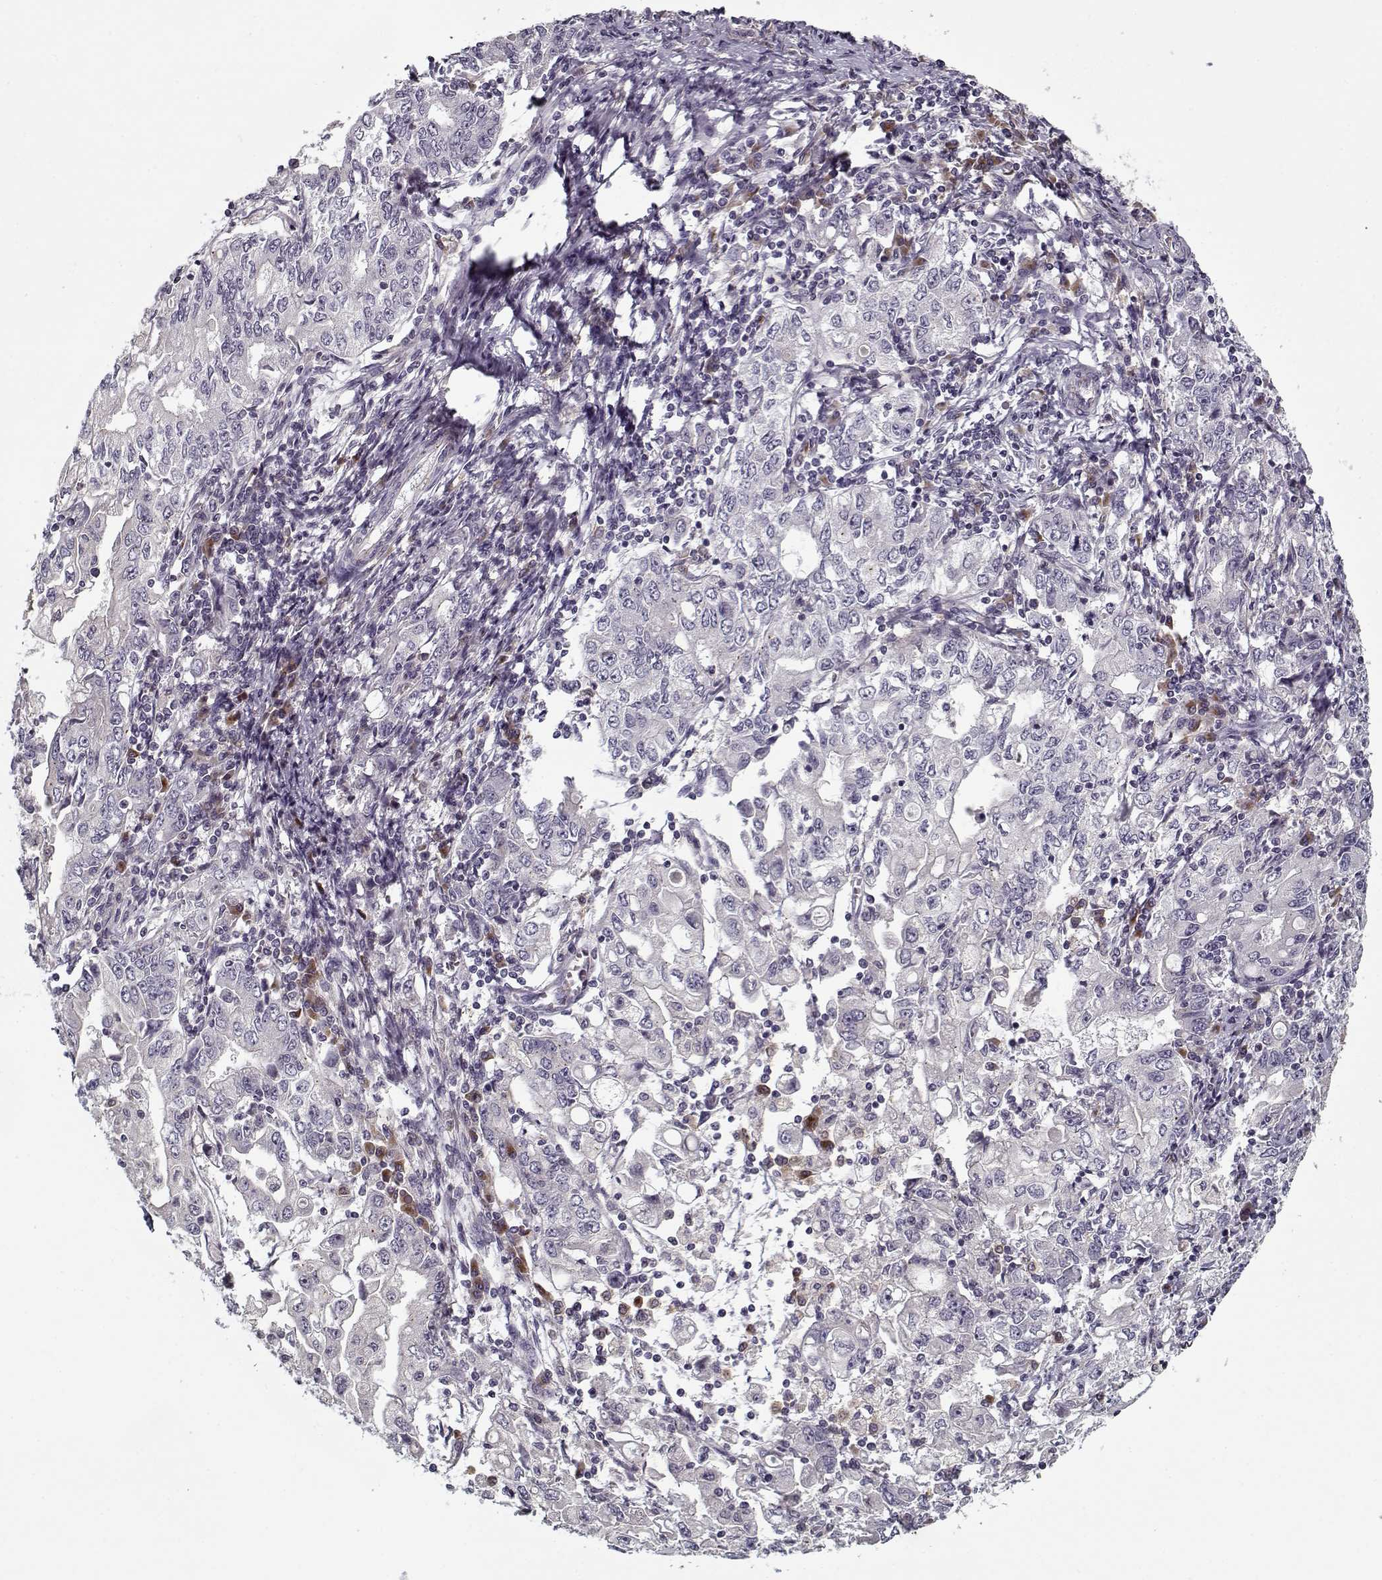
{"staining": {"intensity": "negative", "quantity": "none", "location": "none"}, "tissue": "stomach cancer", "cell_type": "Tumor cells", "image_type": "cancer", "snomed": [{"axis": "morphology", "description": "Adenocarcinoma, NOS"}, {"axis": "topography", "description": "Stomach, lower"}], "caption": "A high-resolution micrograph shows IHC staining of stomach cancer, which reveals no significant staining in tumor cells.", "gene": "UNC13D", "patient": {"sex": "female", "age": 72}}